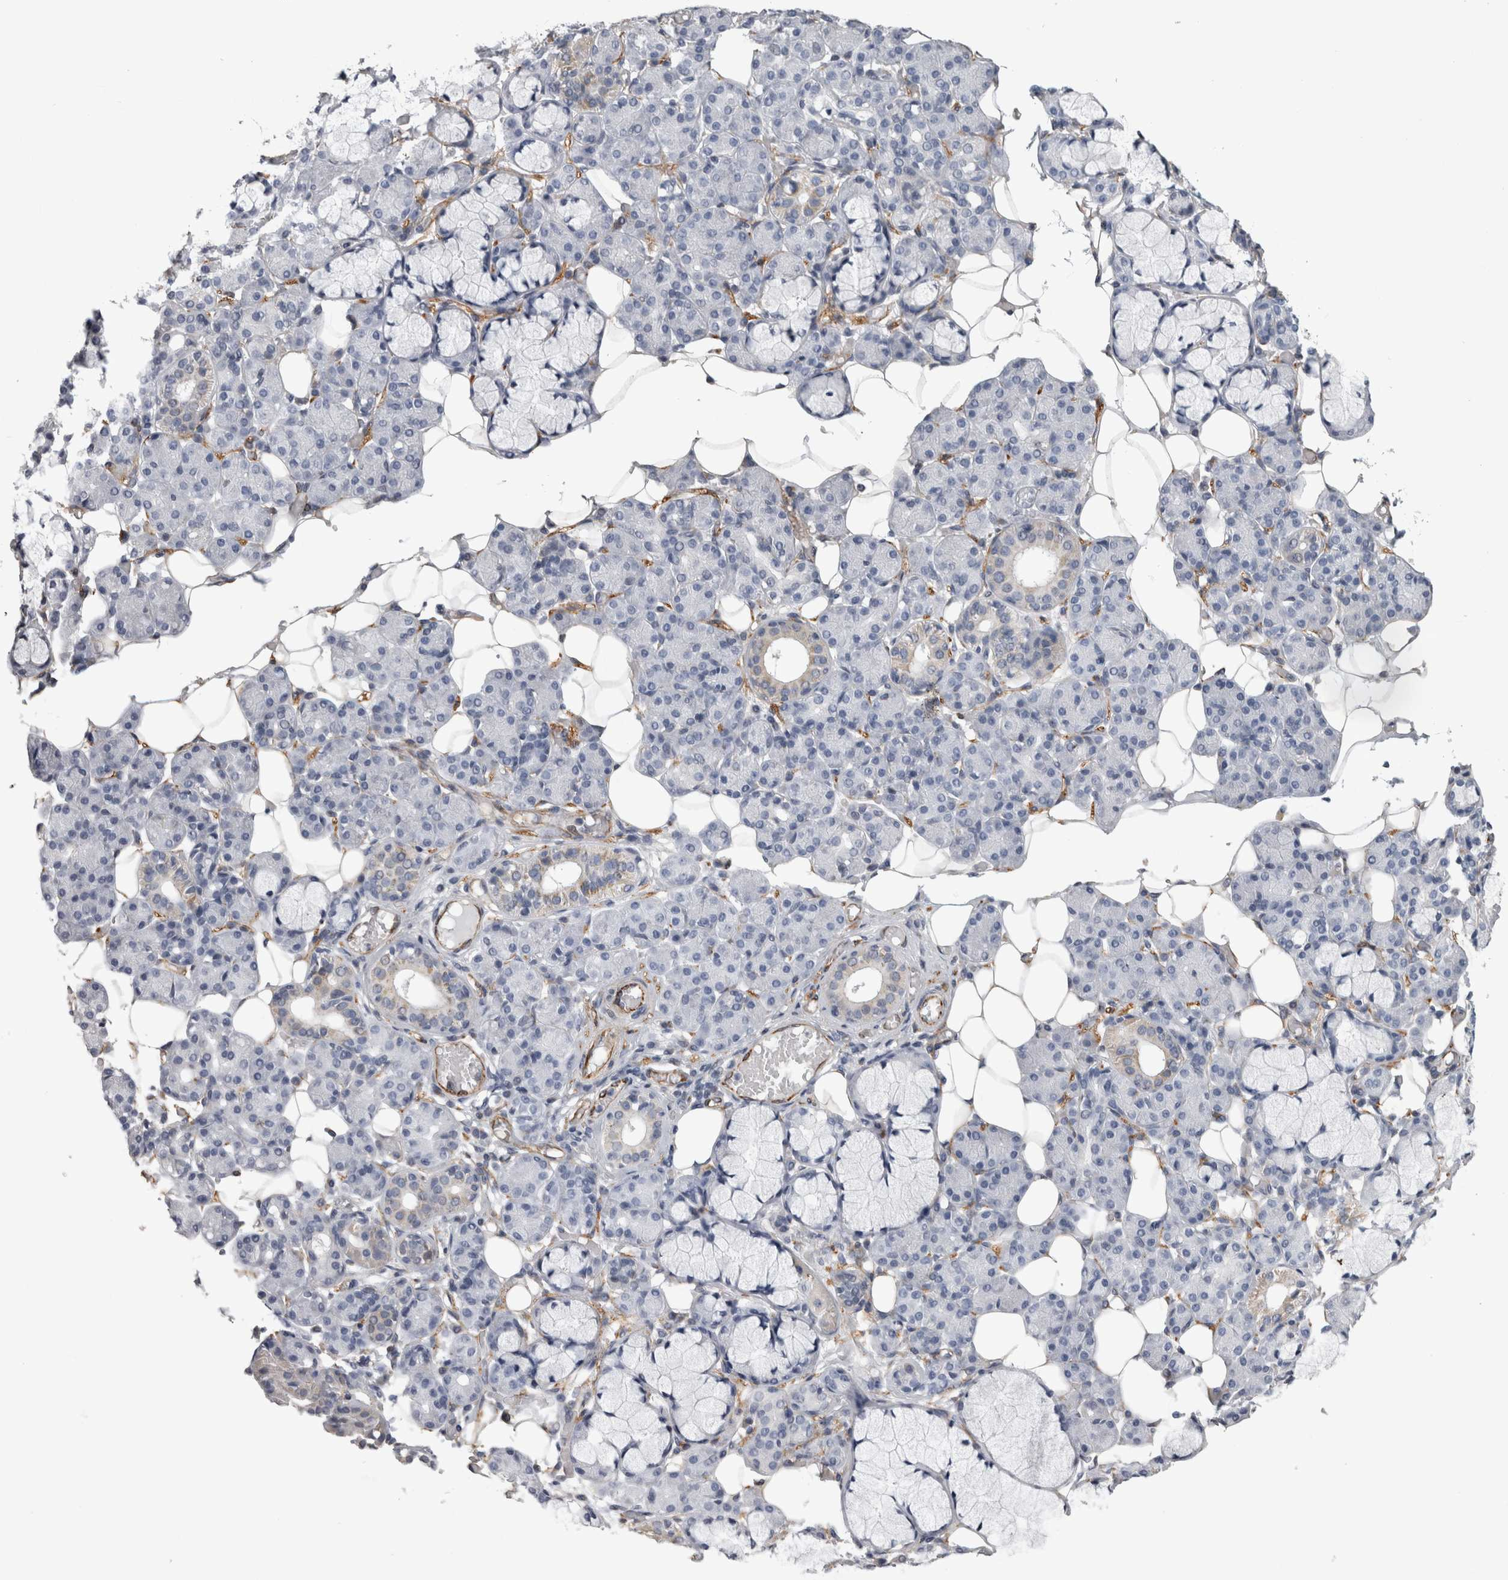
{"staining": {"intensity": "negative", "quantity": "none", "location": "none"}, "tissue": "salivary gland", "cell_type": "Glandular cells", "image_type": "normal", "snomed": [{"axis": "morphology", "description": "Normal tissue, NOS"}, {"axis": "topography", "description": "Salivary gland"}], "caption": "Human salivary gland stained for a protein using immunohistochemistry shows no staining in glandular cells.", "gene": "ACOT7", "patient": {"sex": "male", "age": 63}}